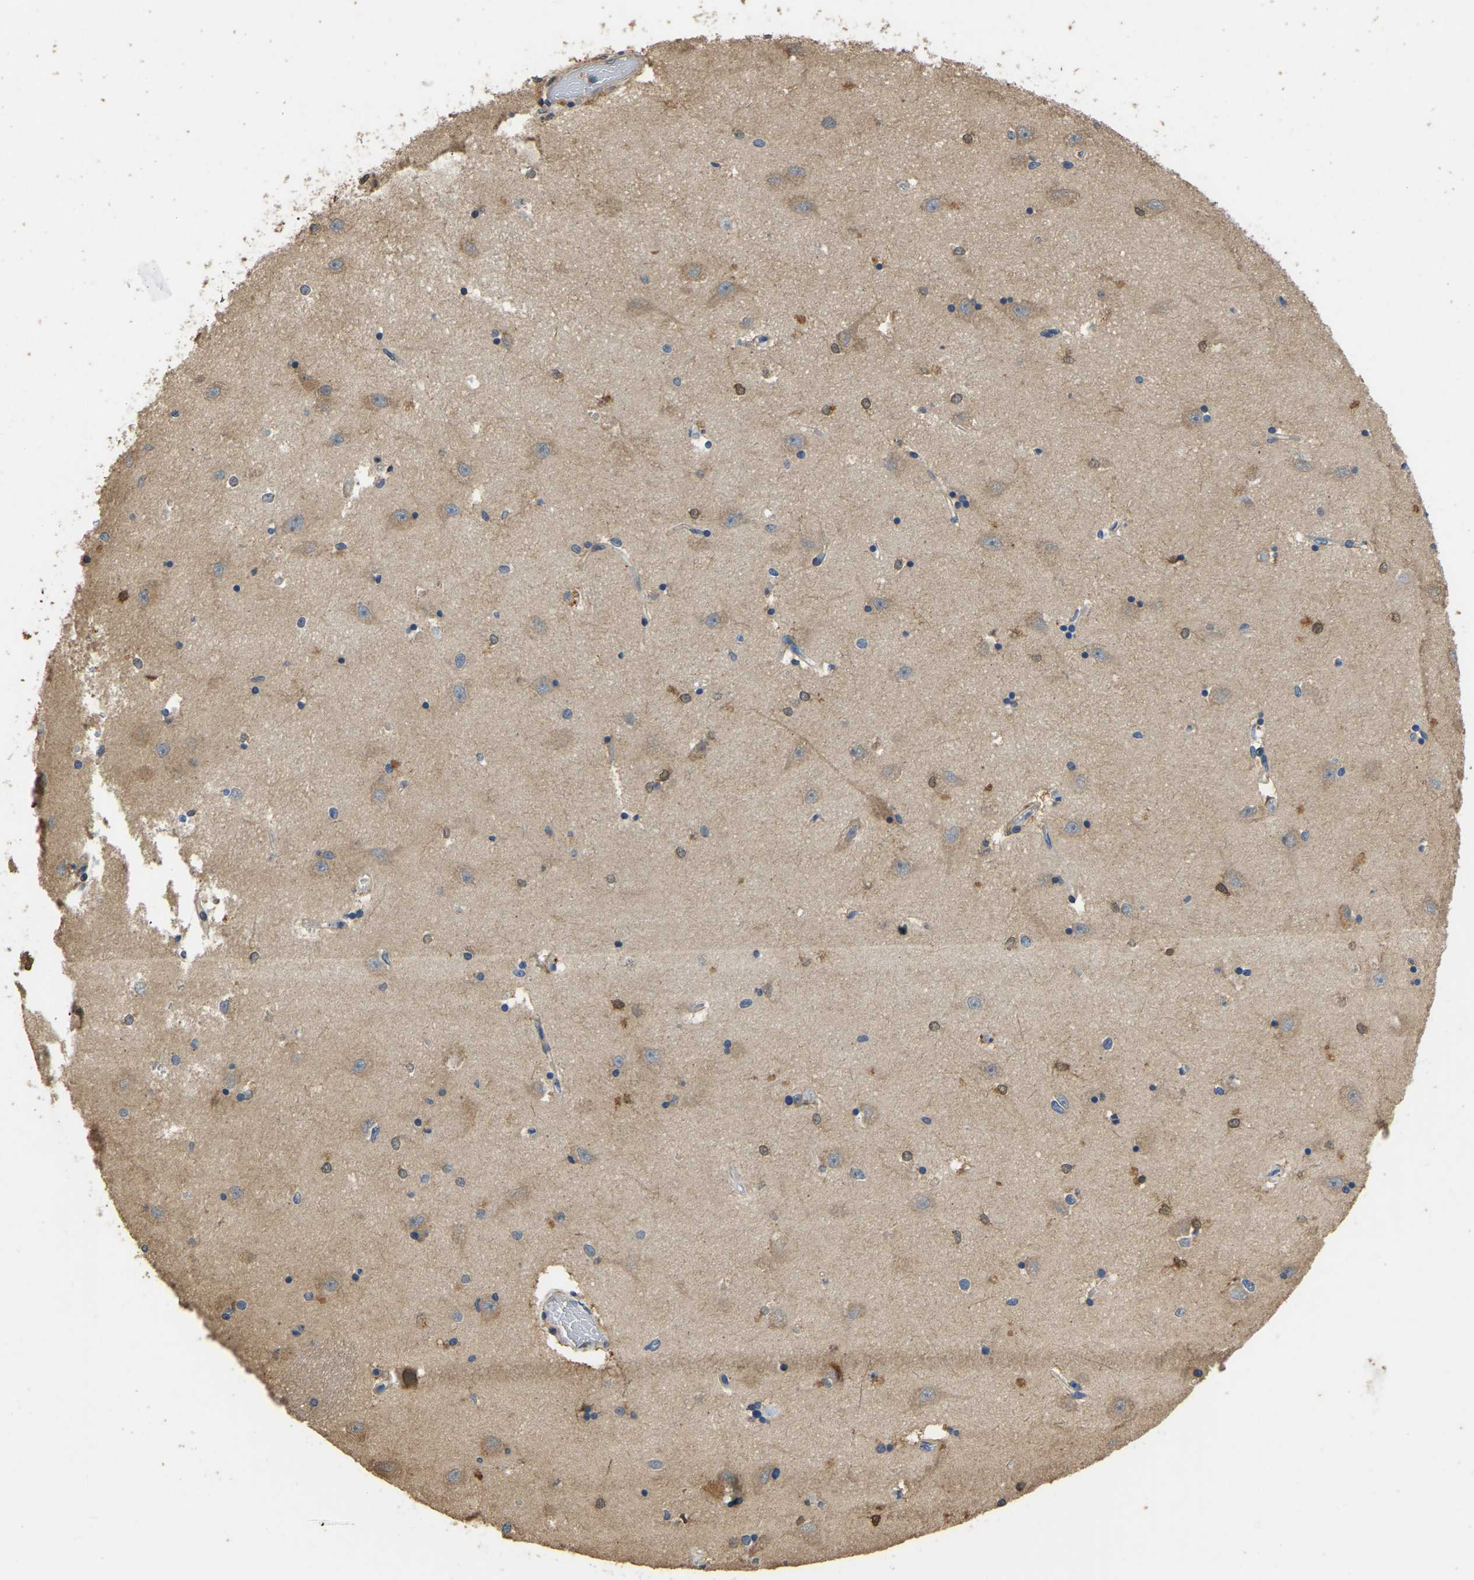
{"staining": {"intensity": "moderate", "quantity": "<25%", "location": "cytoplasmic/membranous,nuclear"}, "tissue": "hippocampus", "cell_type": "Glial cells", "image_type": "normal", "snomed": [{"axis": "morphology", "description": "Normal tissue, NOS"}, {"axis": "topography", "description": "Hippocampus"}], "caption": "The image reveals immunohistochemical staining of normal hippocampus. There is moderate cytoplasmic/membranous,nuclear positivity is appreciated in approximately <25% of glial cells.", "gene": "TUFM", "patient": {"sex": "male", "age": 45}}